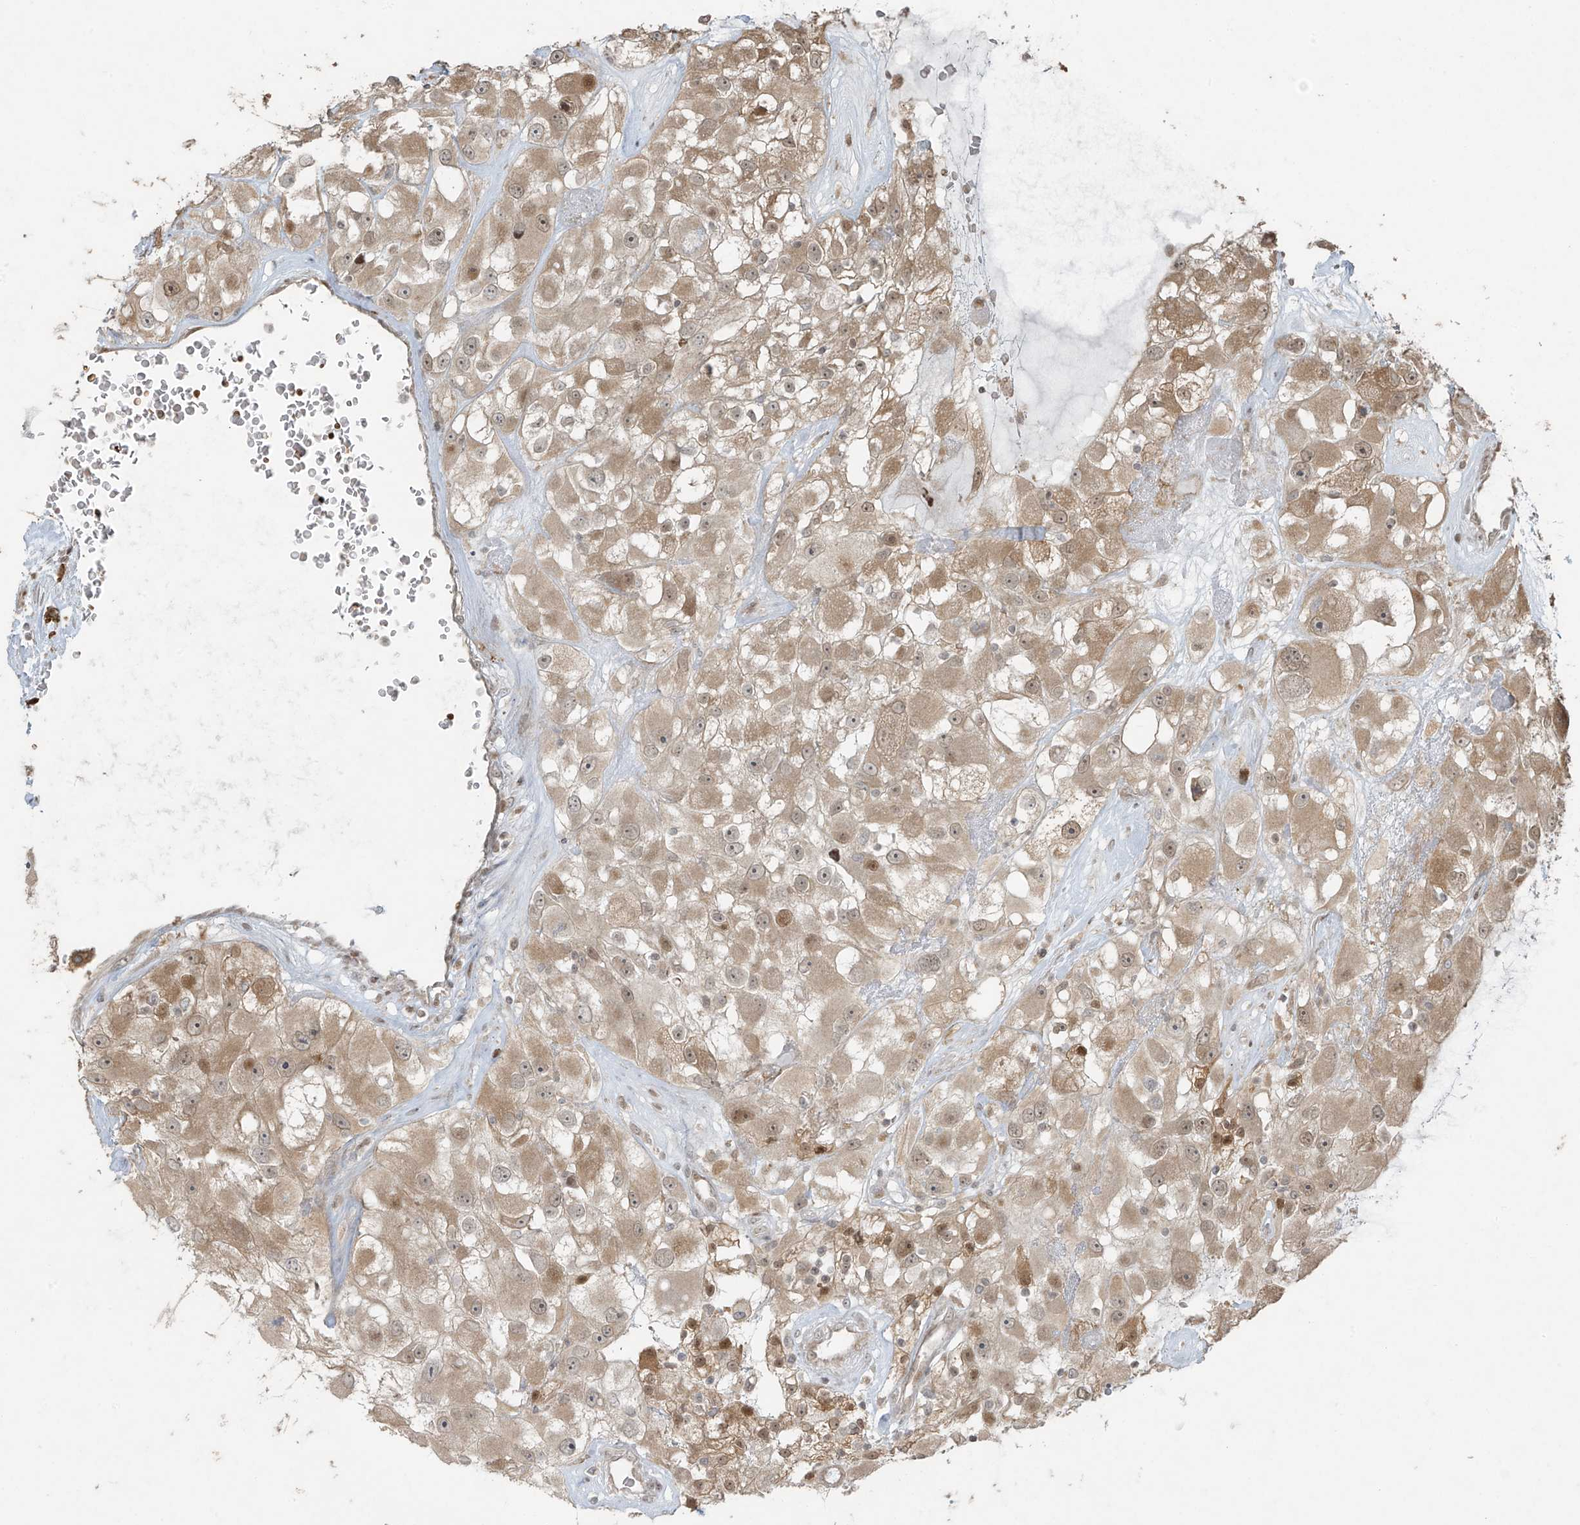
{"staining": {"intensity": "moderate", "quantity": "25%-75%", "location": "cytoplasmic/membranous,nuclear"}, "tissue": "renal cancer", "cell_type": "Tumor cells", "image_type": "cancer", "snomed": [{"axis": "morphology", "description": "Adenocarcinoma, NOS"}, {"axis": "topography", "description": "Kidney"}], "caption": "Immunohistochemical staining of human adenocarcinoma (renal) demonstrates medium levels of moderate cytoplasmic/membranous and nuclear protein expression in about 25%-75% of tumor cells. (Stains: DAB (3,3'-diaminobenzidine) in brown, nuclei in blue, Microscopy: brightfield microscopy at high magnification).", "gene": "TTC22", "patient": {"sex": "female", "age": 52}}